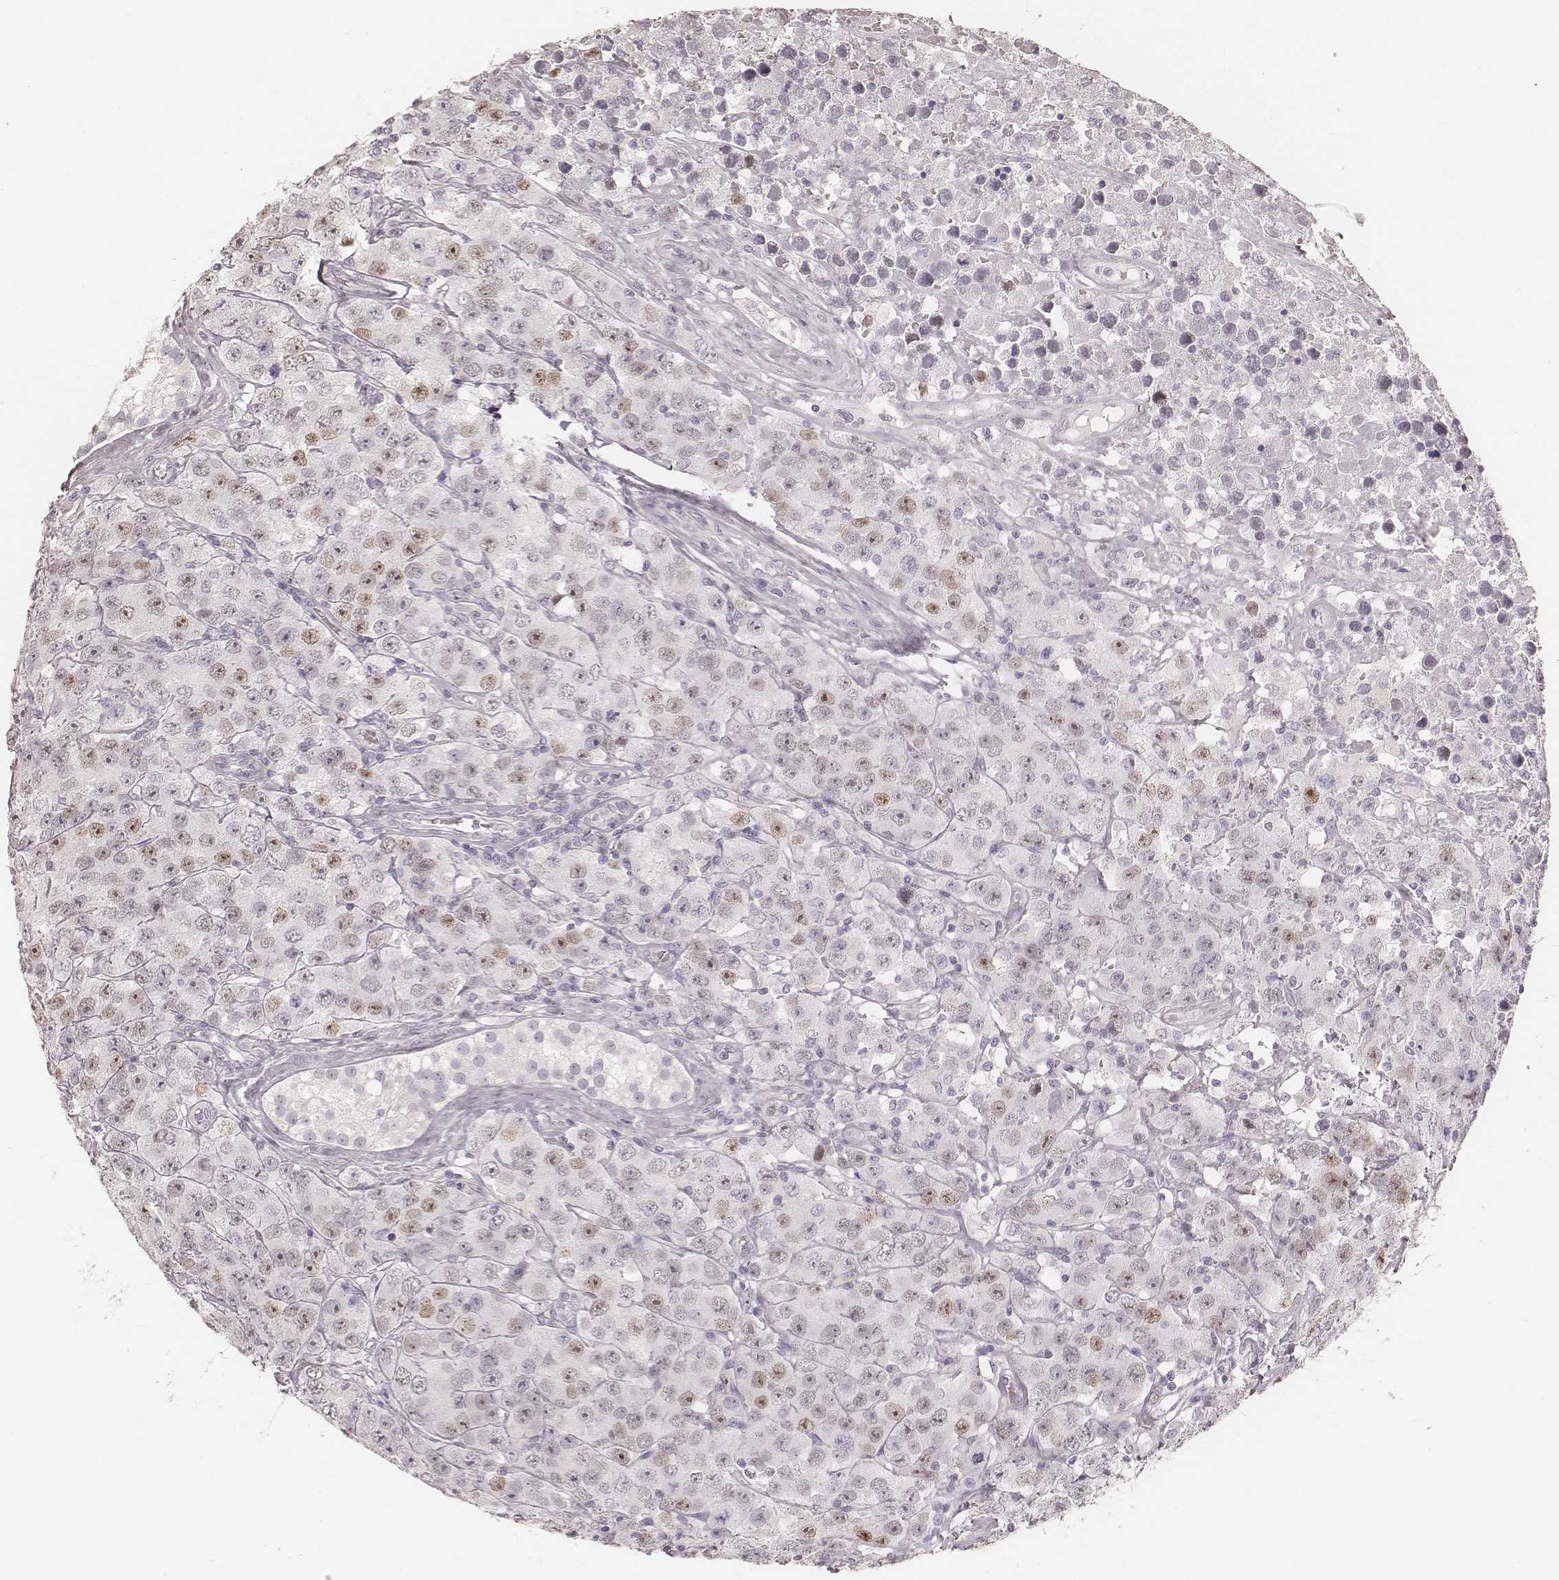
{"staining": {"intensity": "weak", "quantity": "<25%", "location": "nuclear"}, "tissue": "testis cancer", "cell_type": "Tumor cells", "image_type": "cancer", "snomed": [{"axis": "morphology", "description": "Seminoma, NOS"}, {"axis": "topography", "description": "Testis"}], "caption": "Testis cancer stained for a protein using IHC reveals no positivity tumor cells.", "gene": "TEX37", "patient": {"sex": "male", "age": 52}}